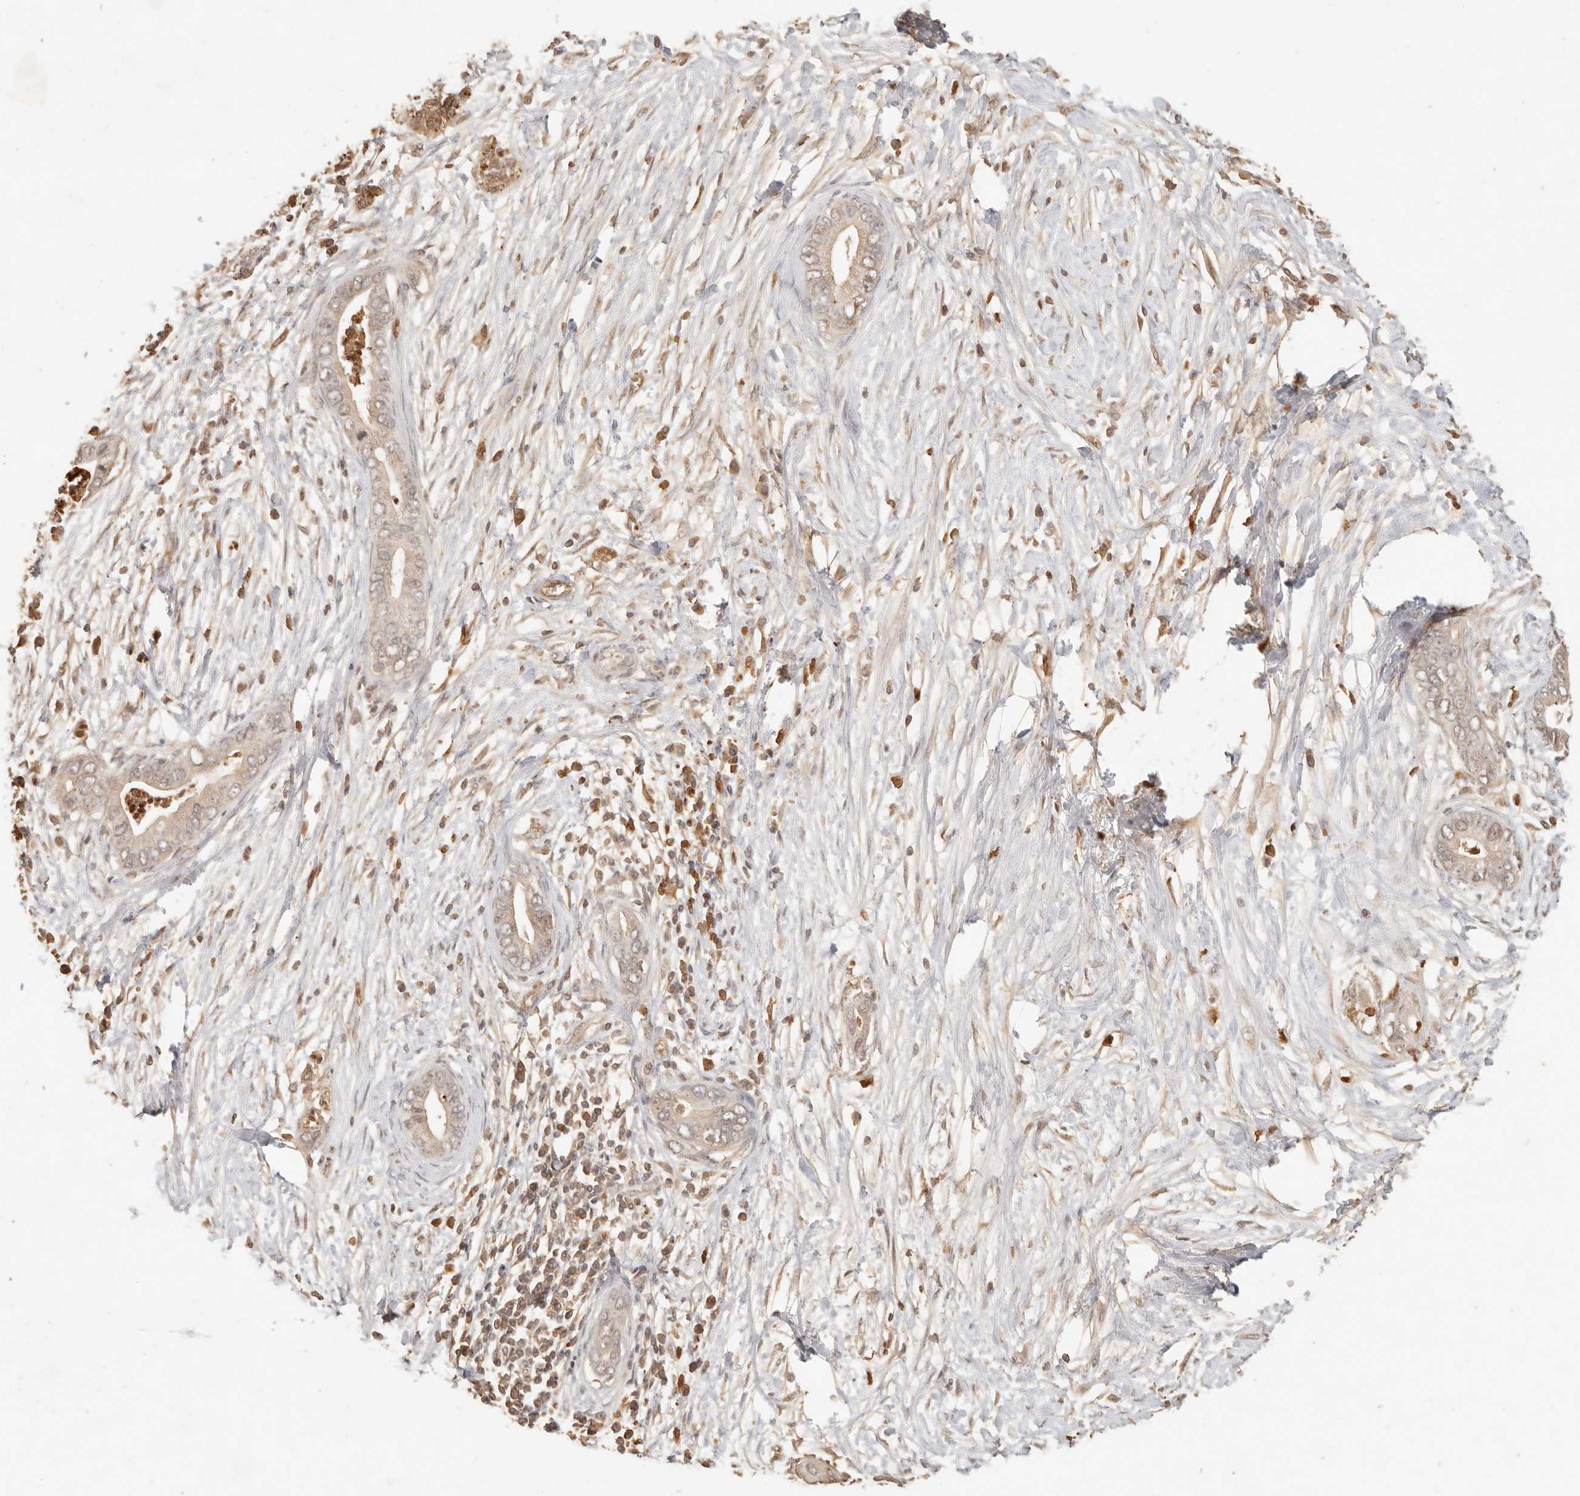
{"staining": {"intensity": "weak", "quantity": ">75%", "location": "cytoplasmic/membranous"}, "tissue": "pancreatic cancer", "cell_type": "Tumor cells", "image_type": "cancer", "snomed": [{"axis": "morphology", "description": "Adenocarcinoma, NOS"}, {"axis": "topography", "description": "Pancreas"}], "caption": "DAB immunohistochemical staining of adenocarcinoma (pancreatic) exhibits weak cytoplasmic/membranous protein positivity in about >75% of tumor cells. The staining was performed using DAB (3,3'-diaminobenzidine), with brown indicating positive protein expression. Nuclei are stained blue with hematoxylin.", "gene": "INTS11", "patient": {"sex": "male", "age": 75}}